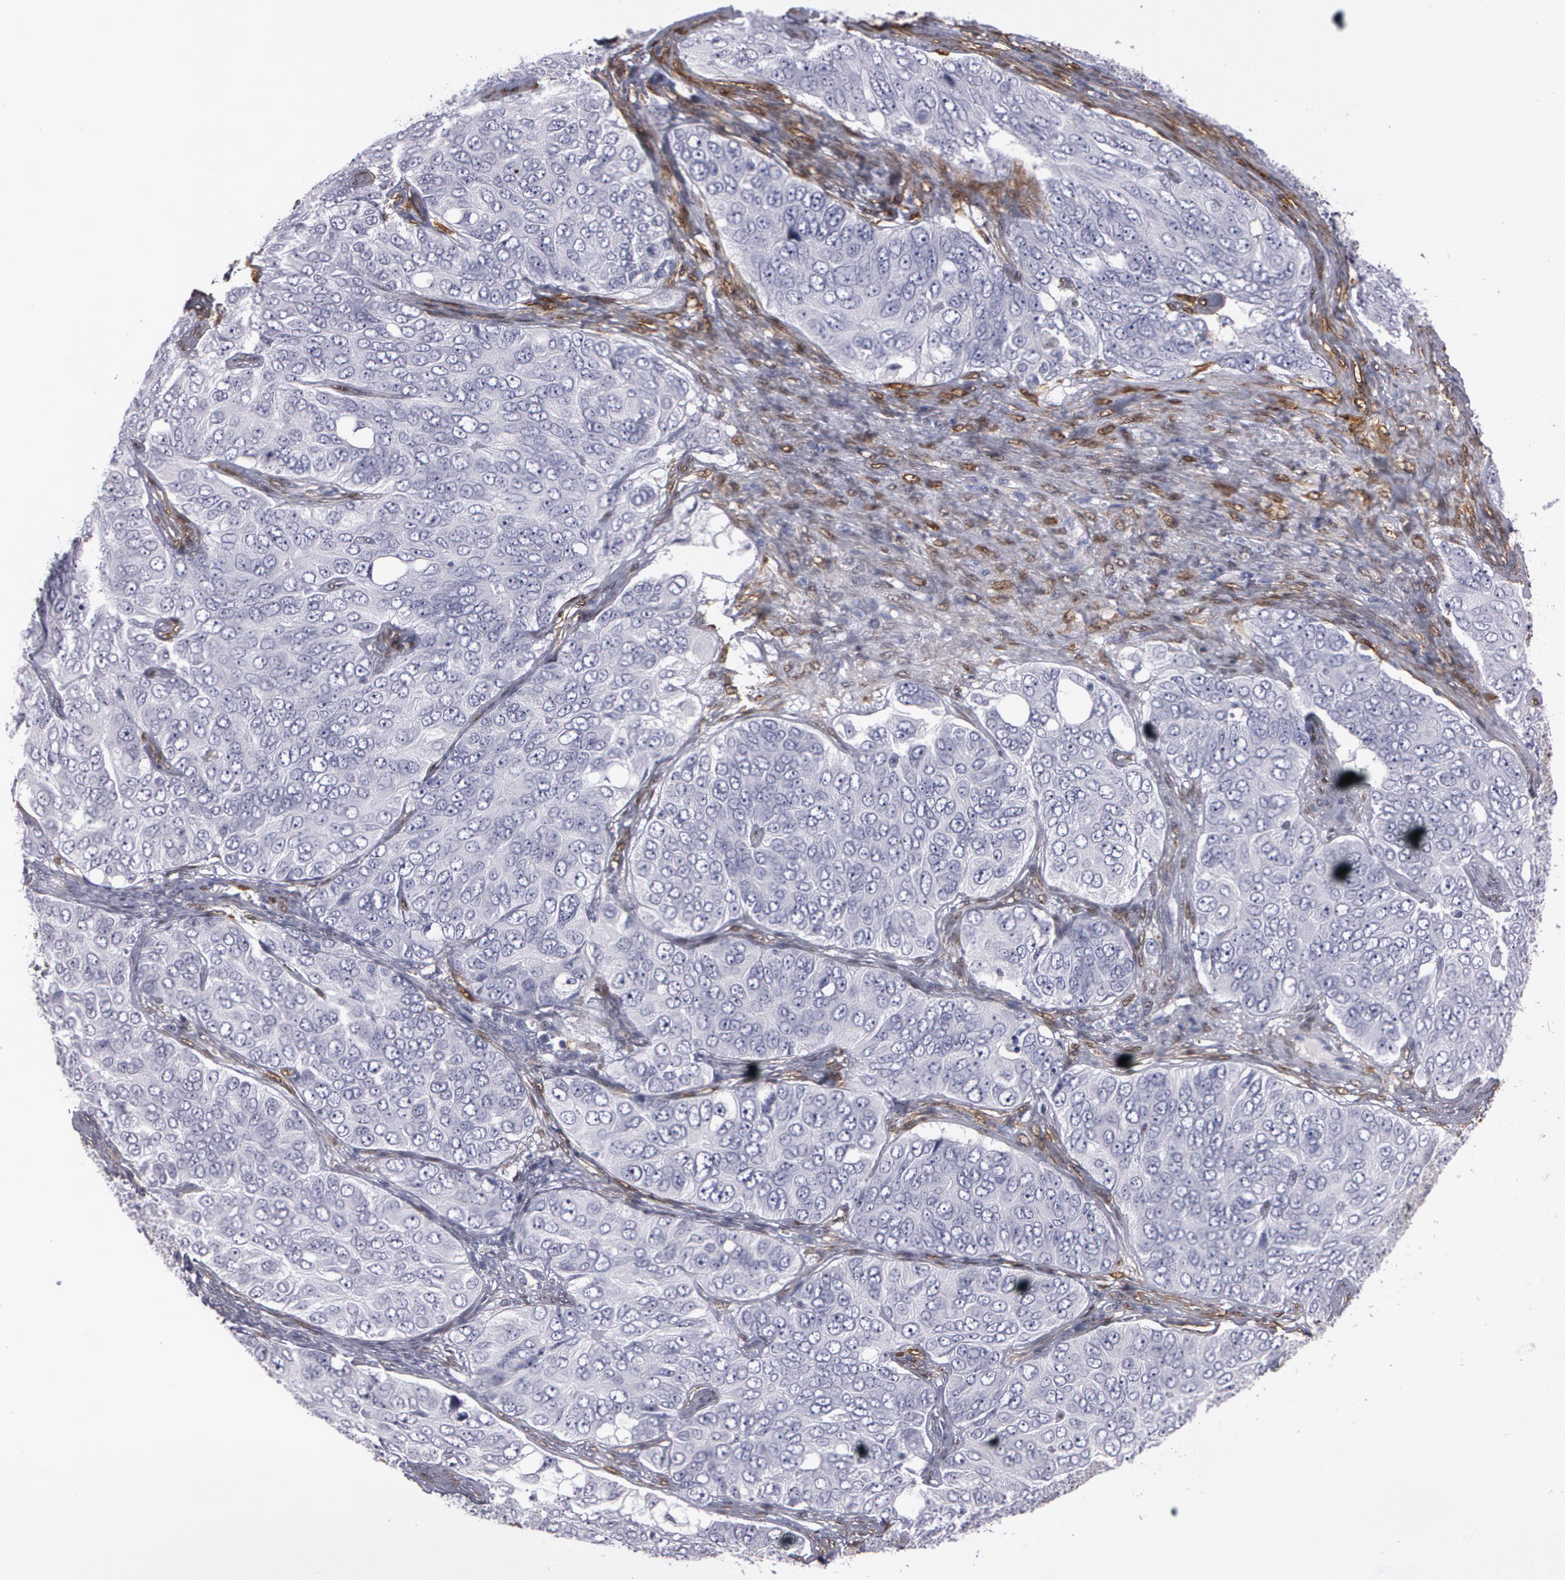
{"staining": {"intensity": "negative", "quantity": "none", "location": "none"}, "tissue": "ovarian cancer", "cell_type": "Tumor cells", "image_type": "cancer", "snomed": [{"axis": "morphology", "description": "Carcinoma, endometroid"}, {"axis": "topography", "description": "Ovary"}], "caption": "IHC micrograph of endometroid carcinoma (ovarian) stained for a protein (brown), which displays no positivity in tumor cells.", "gene": "TAGLN", "patient": {"sex": "female", "age": 51}}